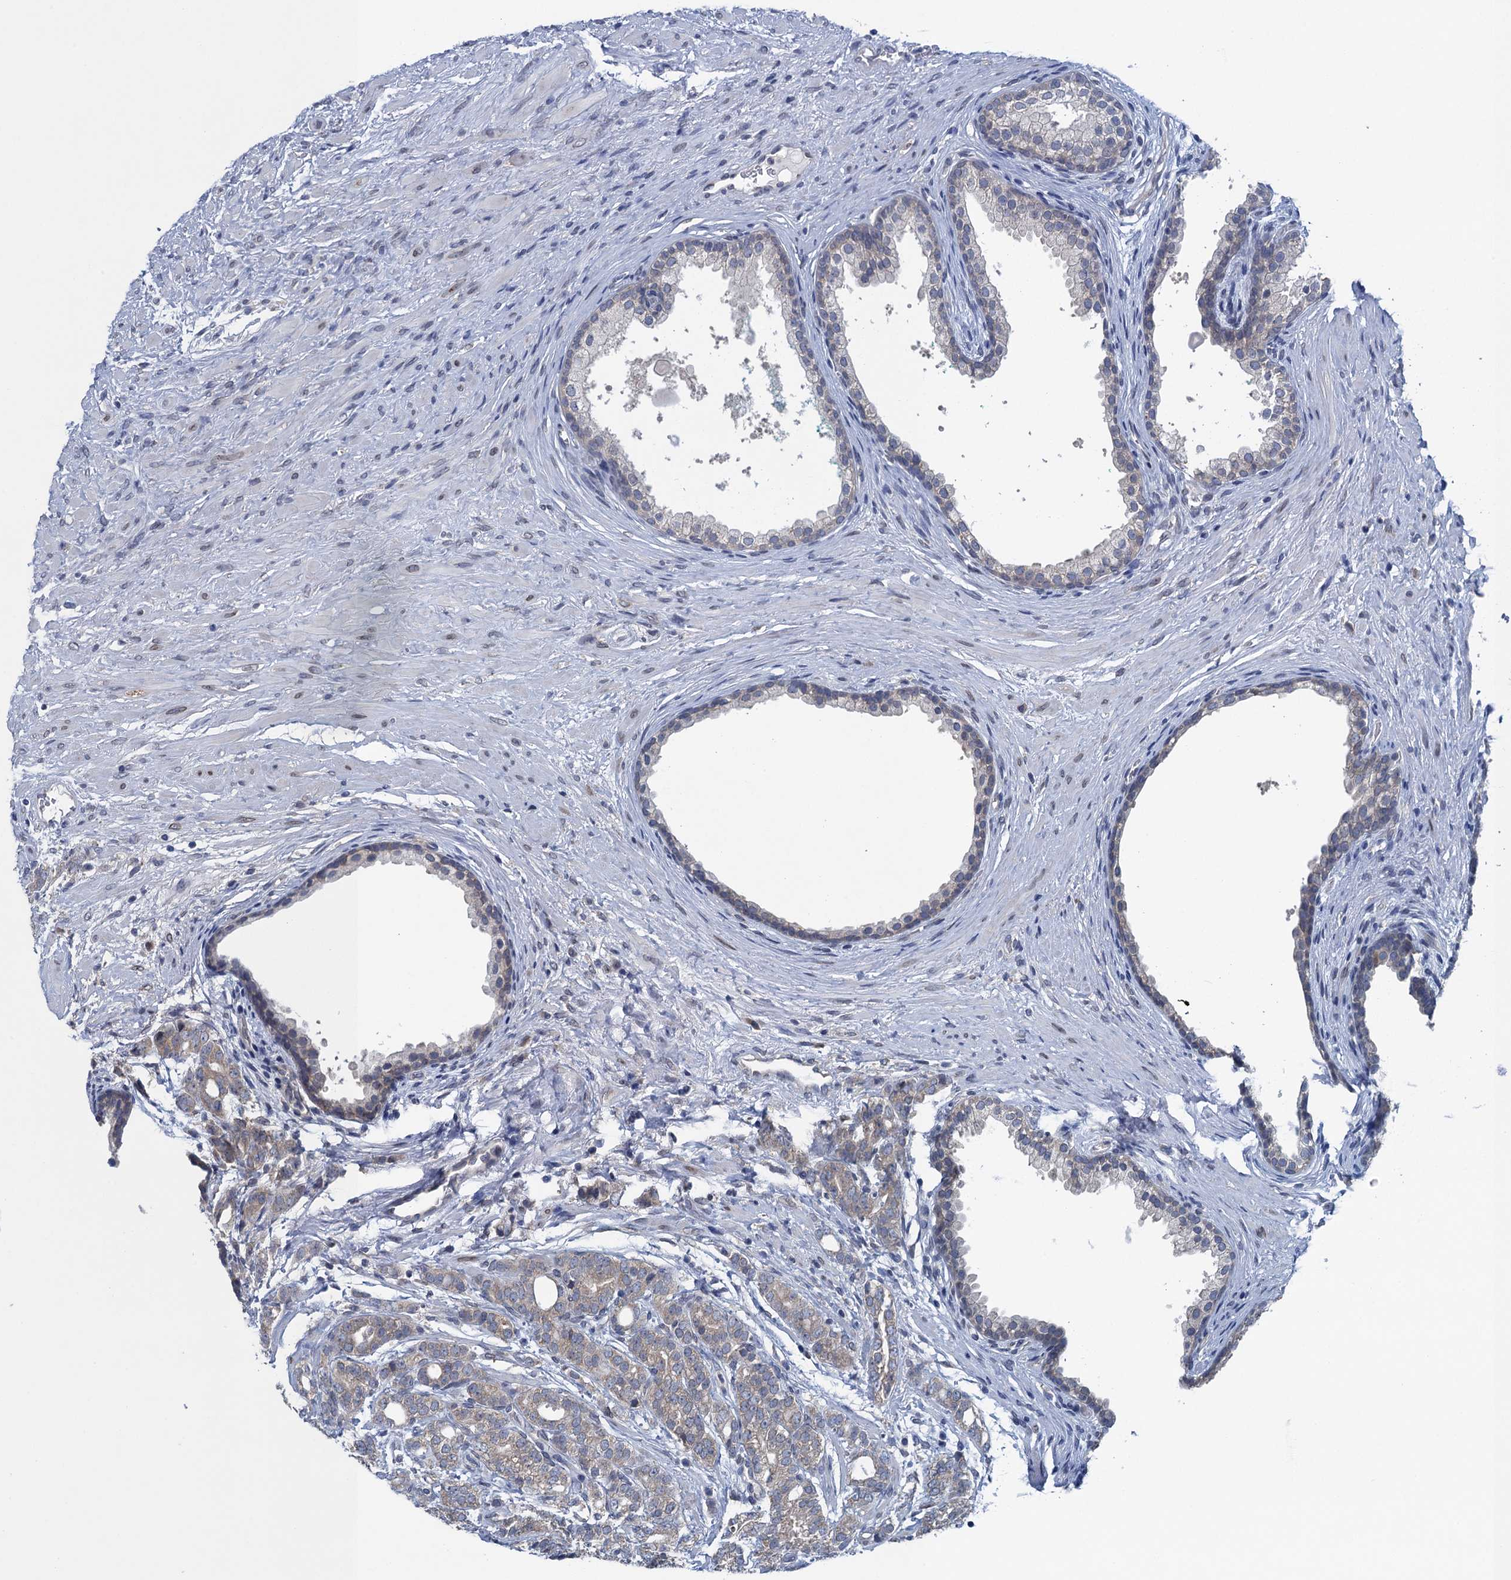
{"staining": {"intensity": "weak", "quantity": "<25%", "location": "cytoplasmic/membranous"}, "tissue": "prostate cancer", "cell_type": "Tumor cells", "image_type": "cancer", "snomed": [{"axis": "morphology", "description": "Adenocarcinoma, High grade"}, {"axis": "topography", "description": "Prostate"}], "caption": "Immunohistochemistry (IHC) of human prostate adenocarcinoma (high-grade) demonstrates no expression in tumor cells.", "gene": "CTU2", "patient": {"sex": "male", "age": 57}}